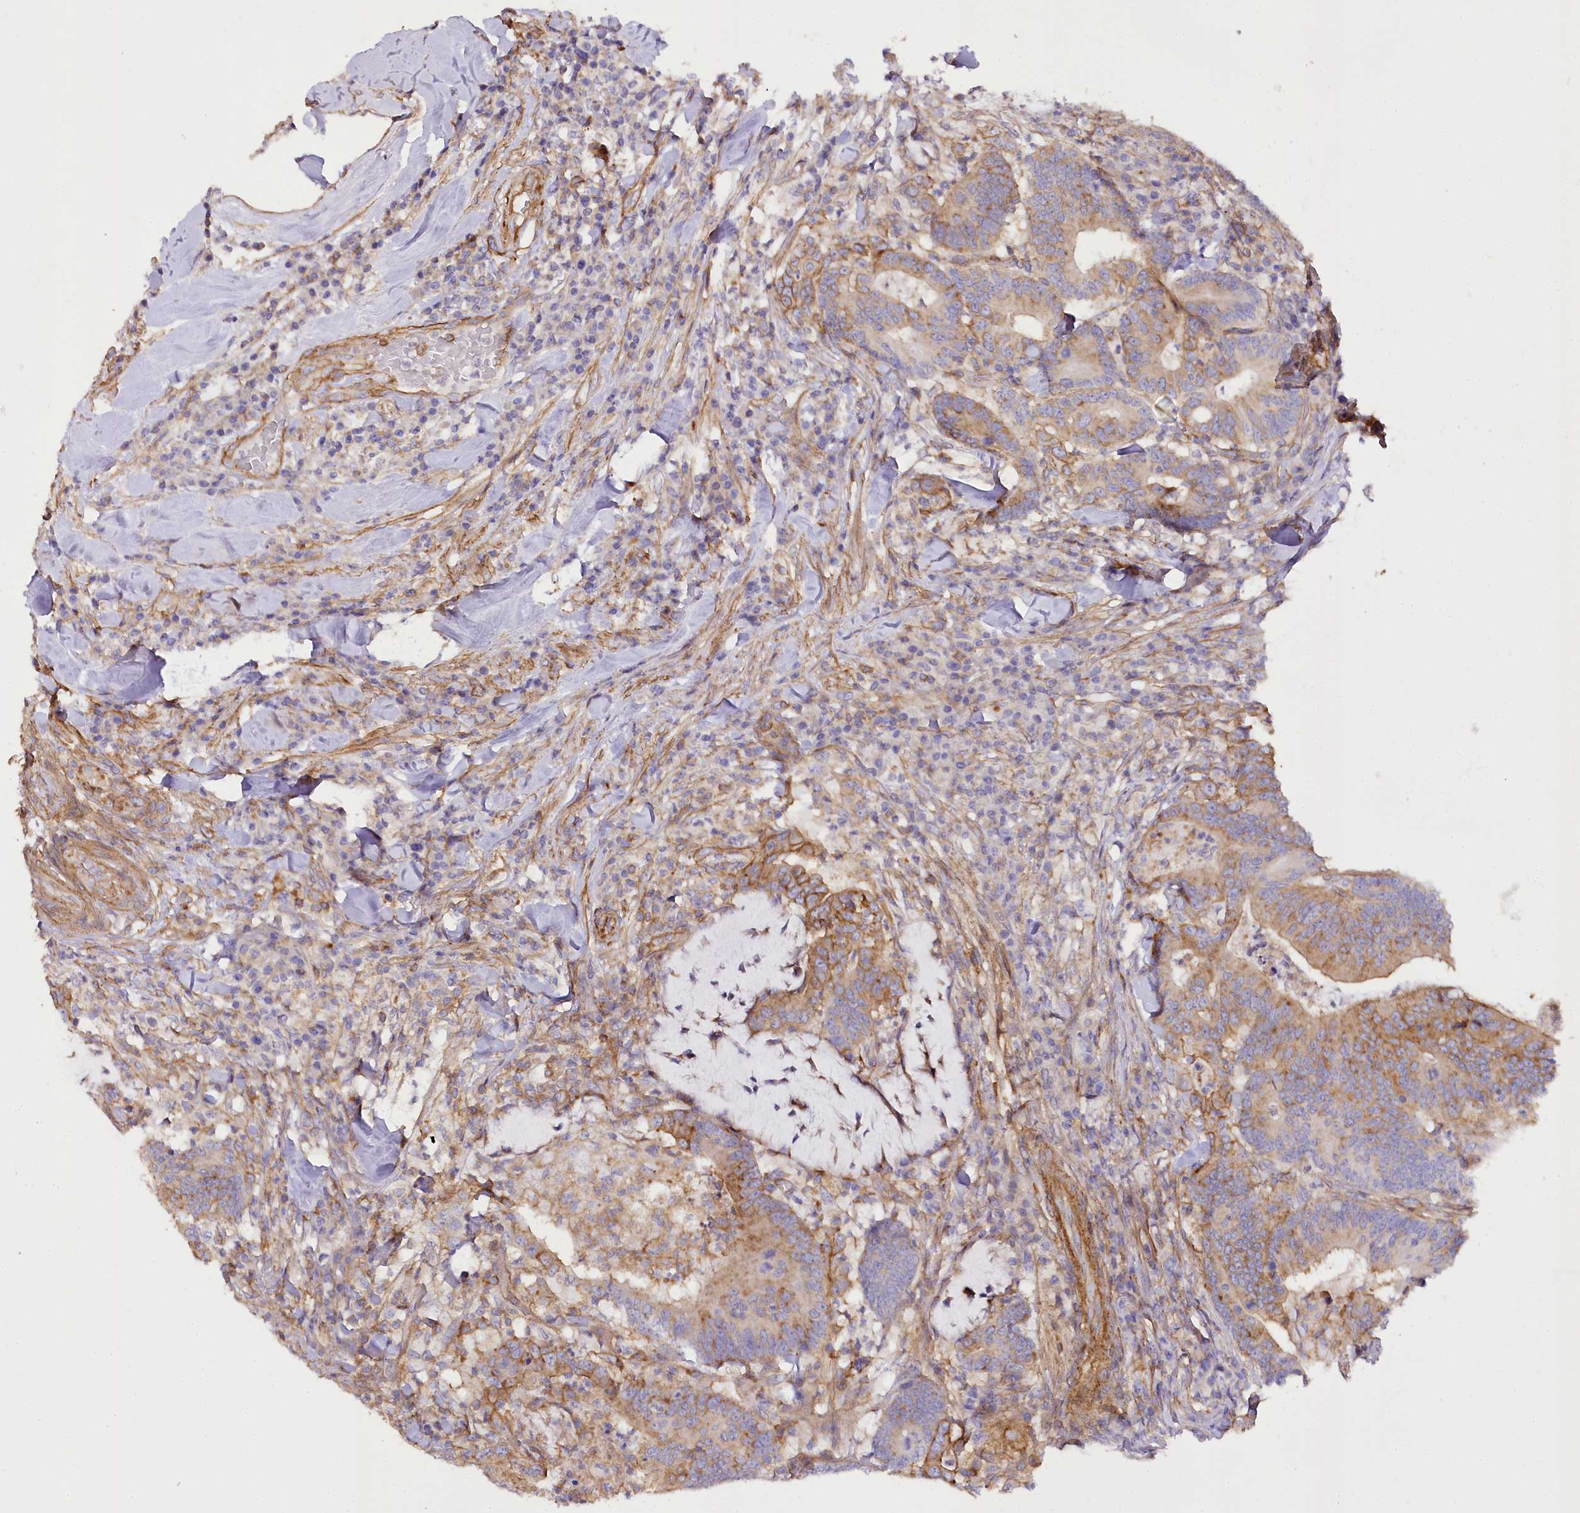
{"staining": {"intensity": "weak", "quantity": ">75%", "location": "cytoplasmic/membranous"}, "tissue": "colorectal cancer", "cell_type": "Tumor cells", "image_type": "cancer", "snomed": [{"axis": "morphology", "description": "Adenocarcinoma, NOS"}, {"axis": "topography", "description": "Colon"}], "caption": "DAB immunohistochemical staining of adenocarcinoma (colorectal) reveals weak cytoplasmic/membranous protein expression in approximately >75% of tumor cells.", "gene": "SYNPO2", "patient": {"sex": "female", "age": 66}}